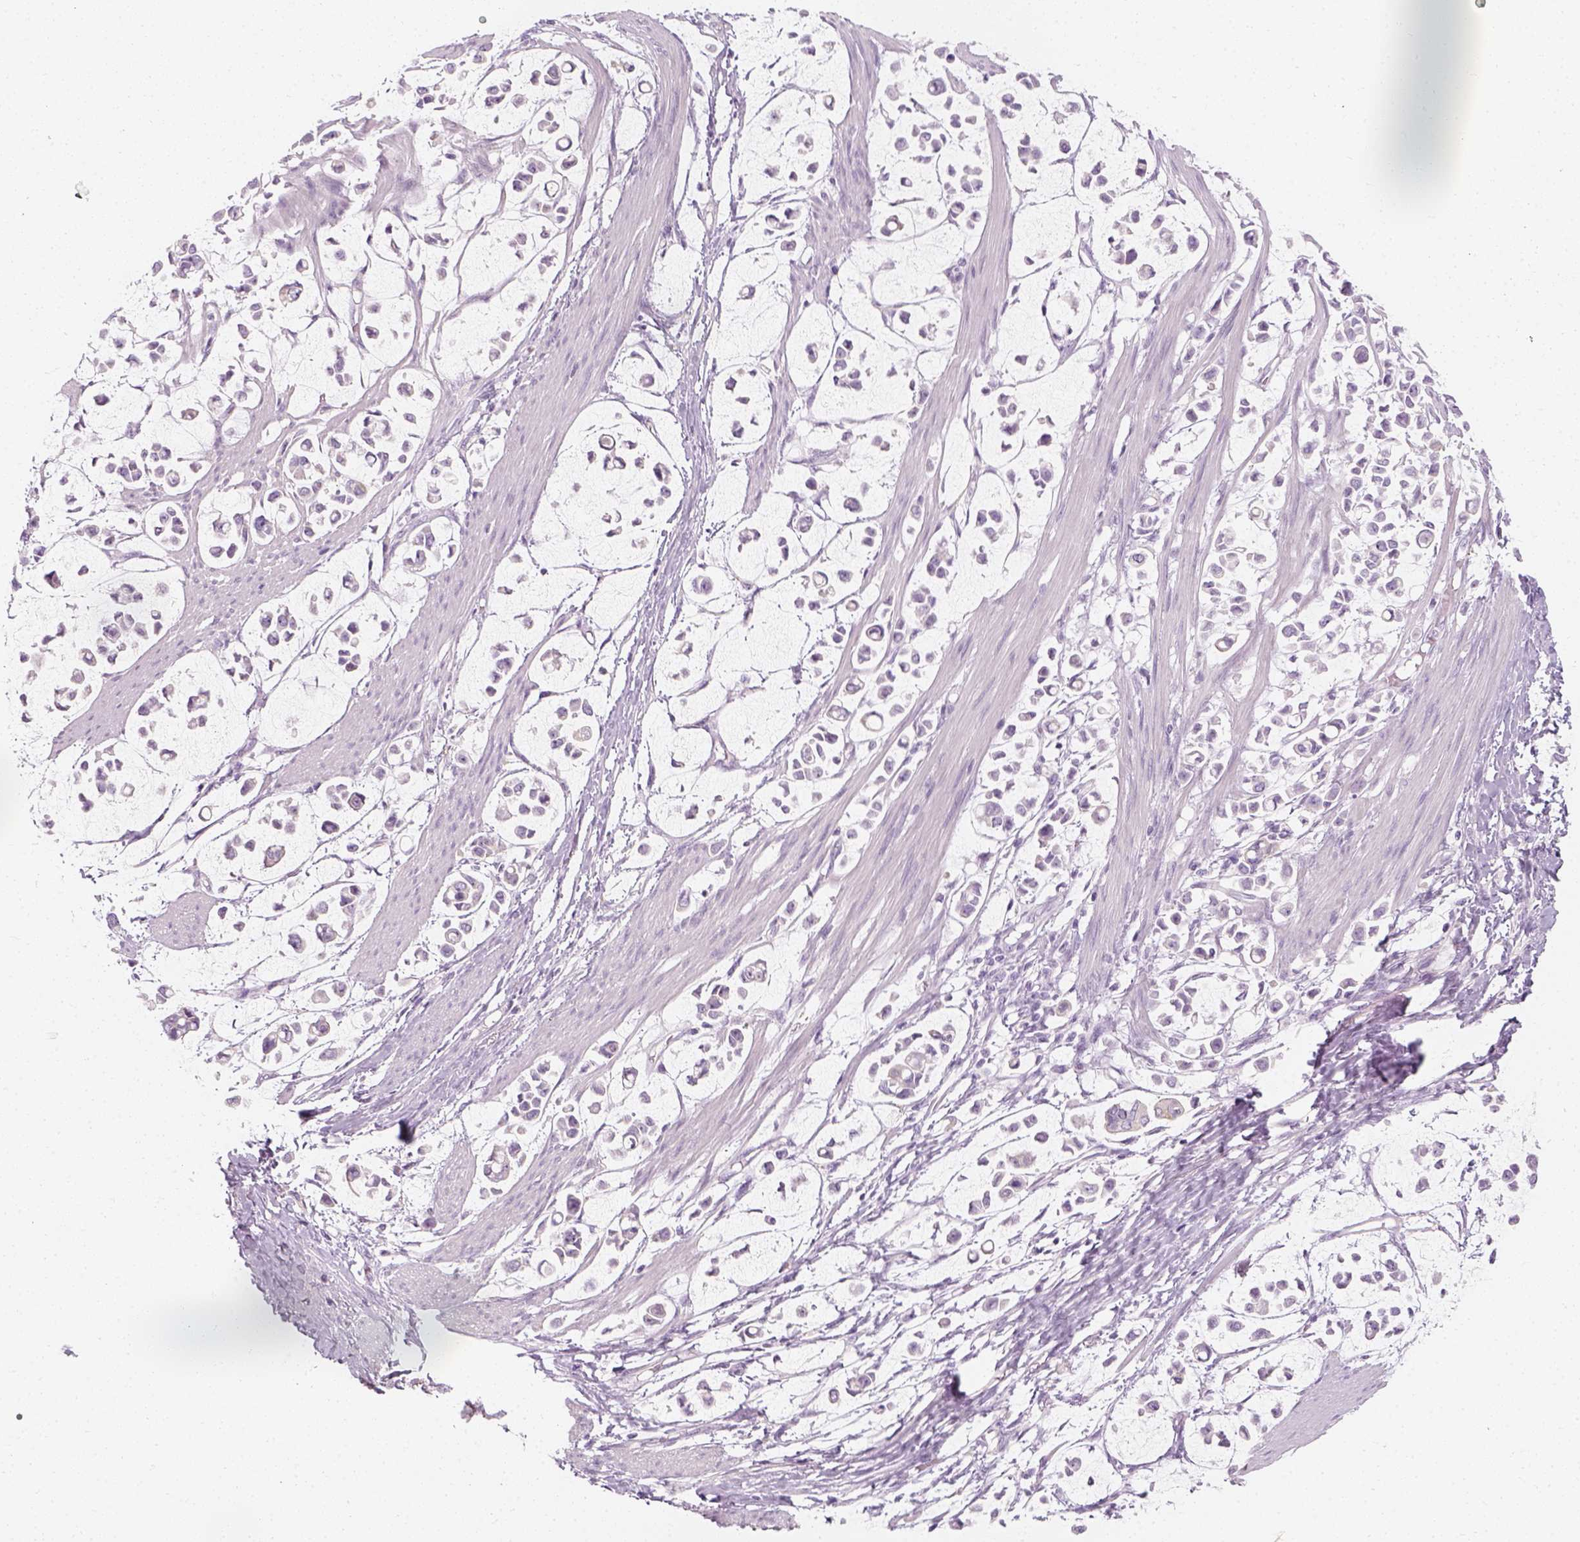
{"staining": {"intensity": "negative", "quantity": "none", "location": "none"}, "tissue": "stomach cancer", "cell_type": "Tumor cells", "image_type": "cancer", "snomed": [{"axis": "morphology", "description": "Adenocarcinoma, NOS"}, {"axis": "topography", "description": "Stomach"}], "caption": "An immunohistochemistry micrograph of stomach cancer is shown. There is no staining in tumor cells of stomach cancer.", "gene": "PRAME", "patient": {"sex": "male", "age": 82}}